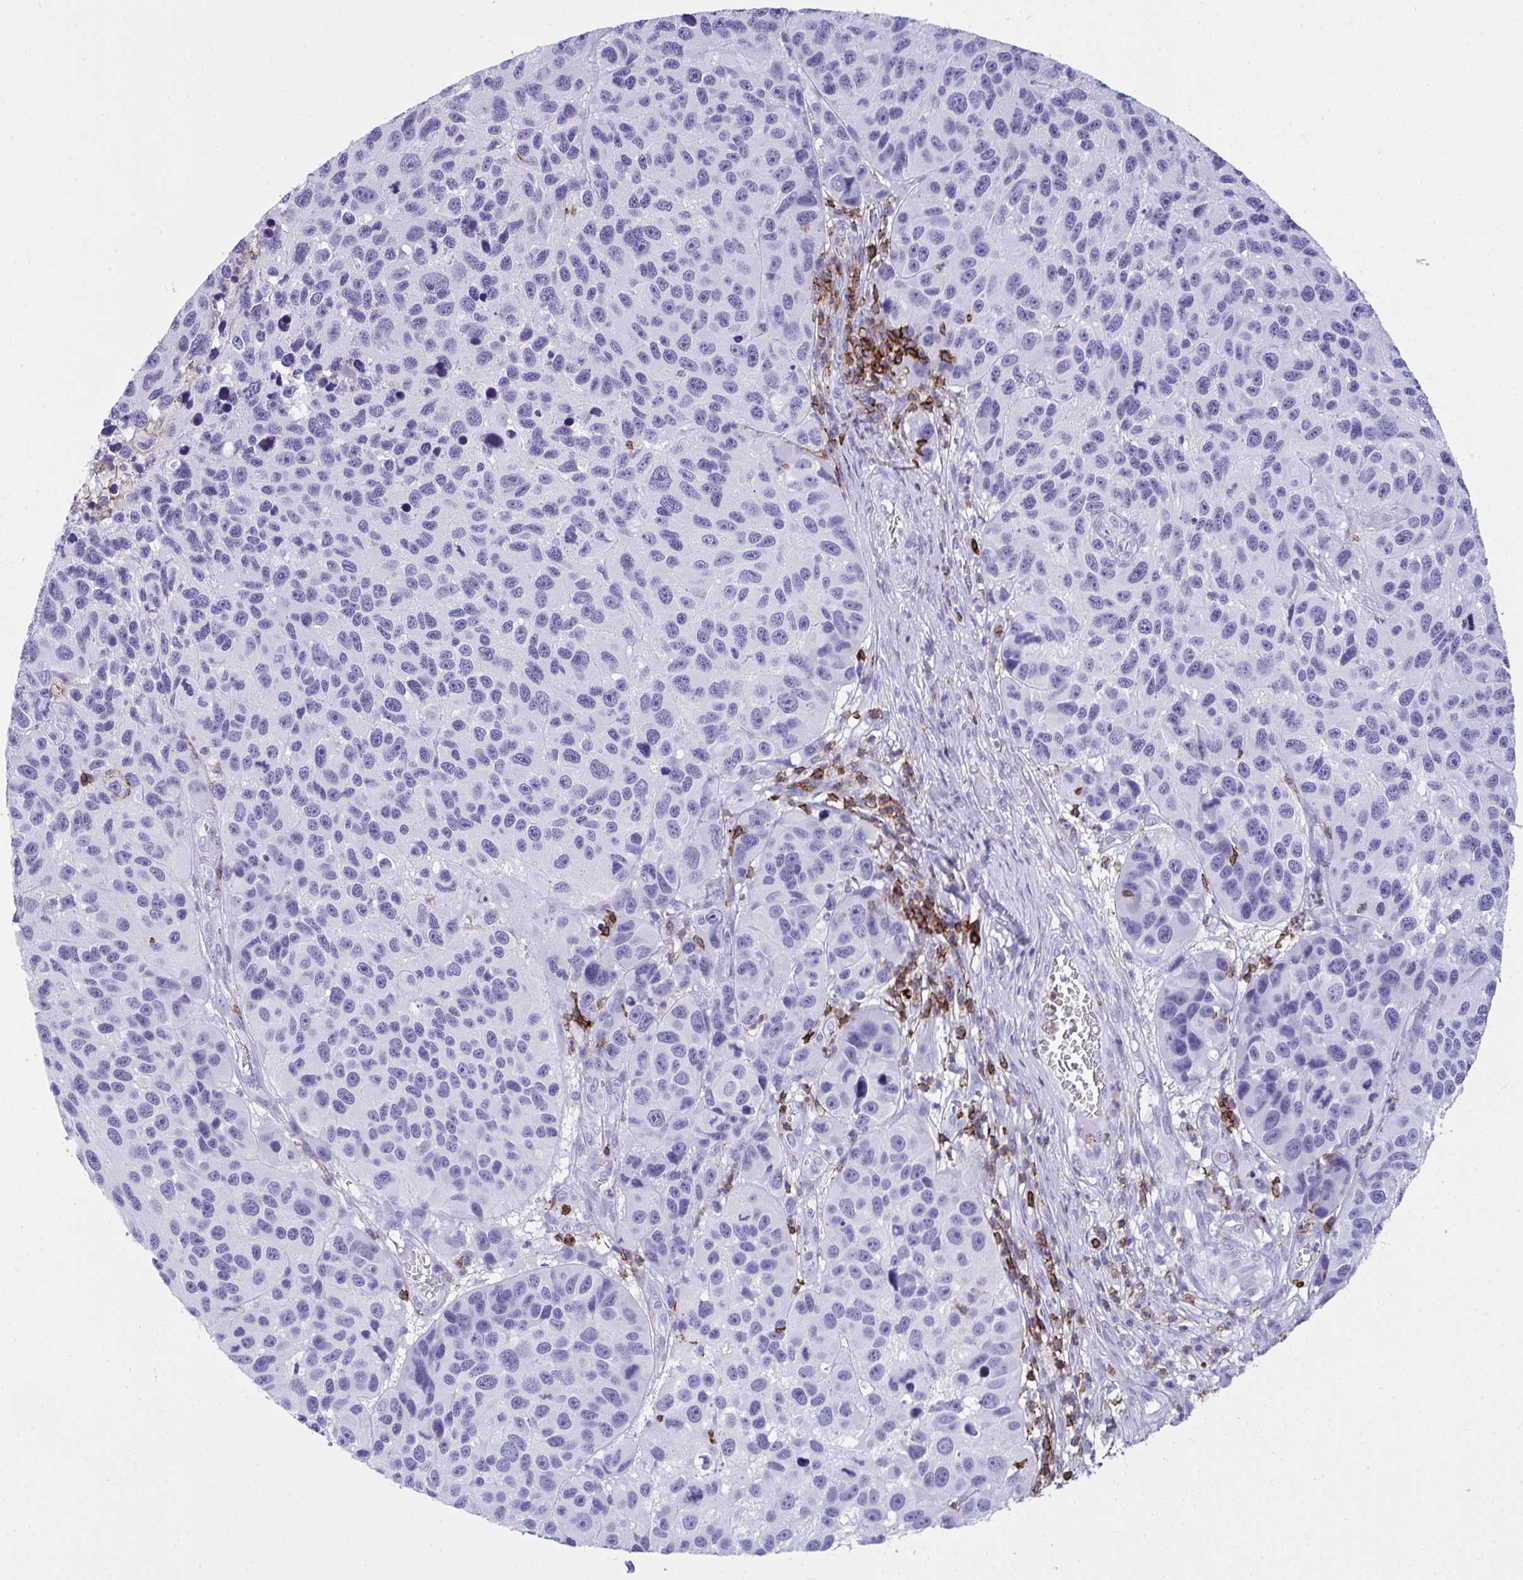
{"staining": {"intensity": "negative", "quantity": "none", "location": "none"}, "tissue": "melanoma", "cell_type": "Tumor cells", "image_type": "cancer", "snomed": [{"axis": "morphology", "description": "Malignant melanoma, NOS"}, {"axis": "topography", "description": "Skin"}], "caption": "This micrograph is of melanoma stained with immunohistochemistry (IHC) to label a protein in brown with the nuclei are counter-stained blue. There is no staining in tumor cells.", "gene": "SPN", "patient": {"sex": "male", "age": 53}}